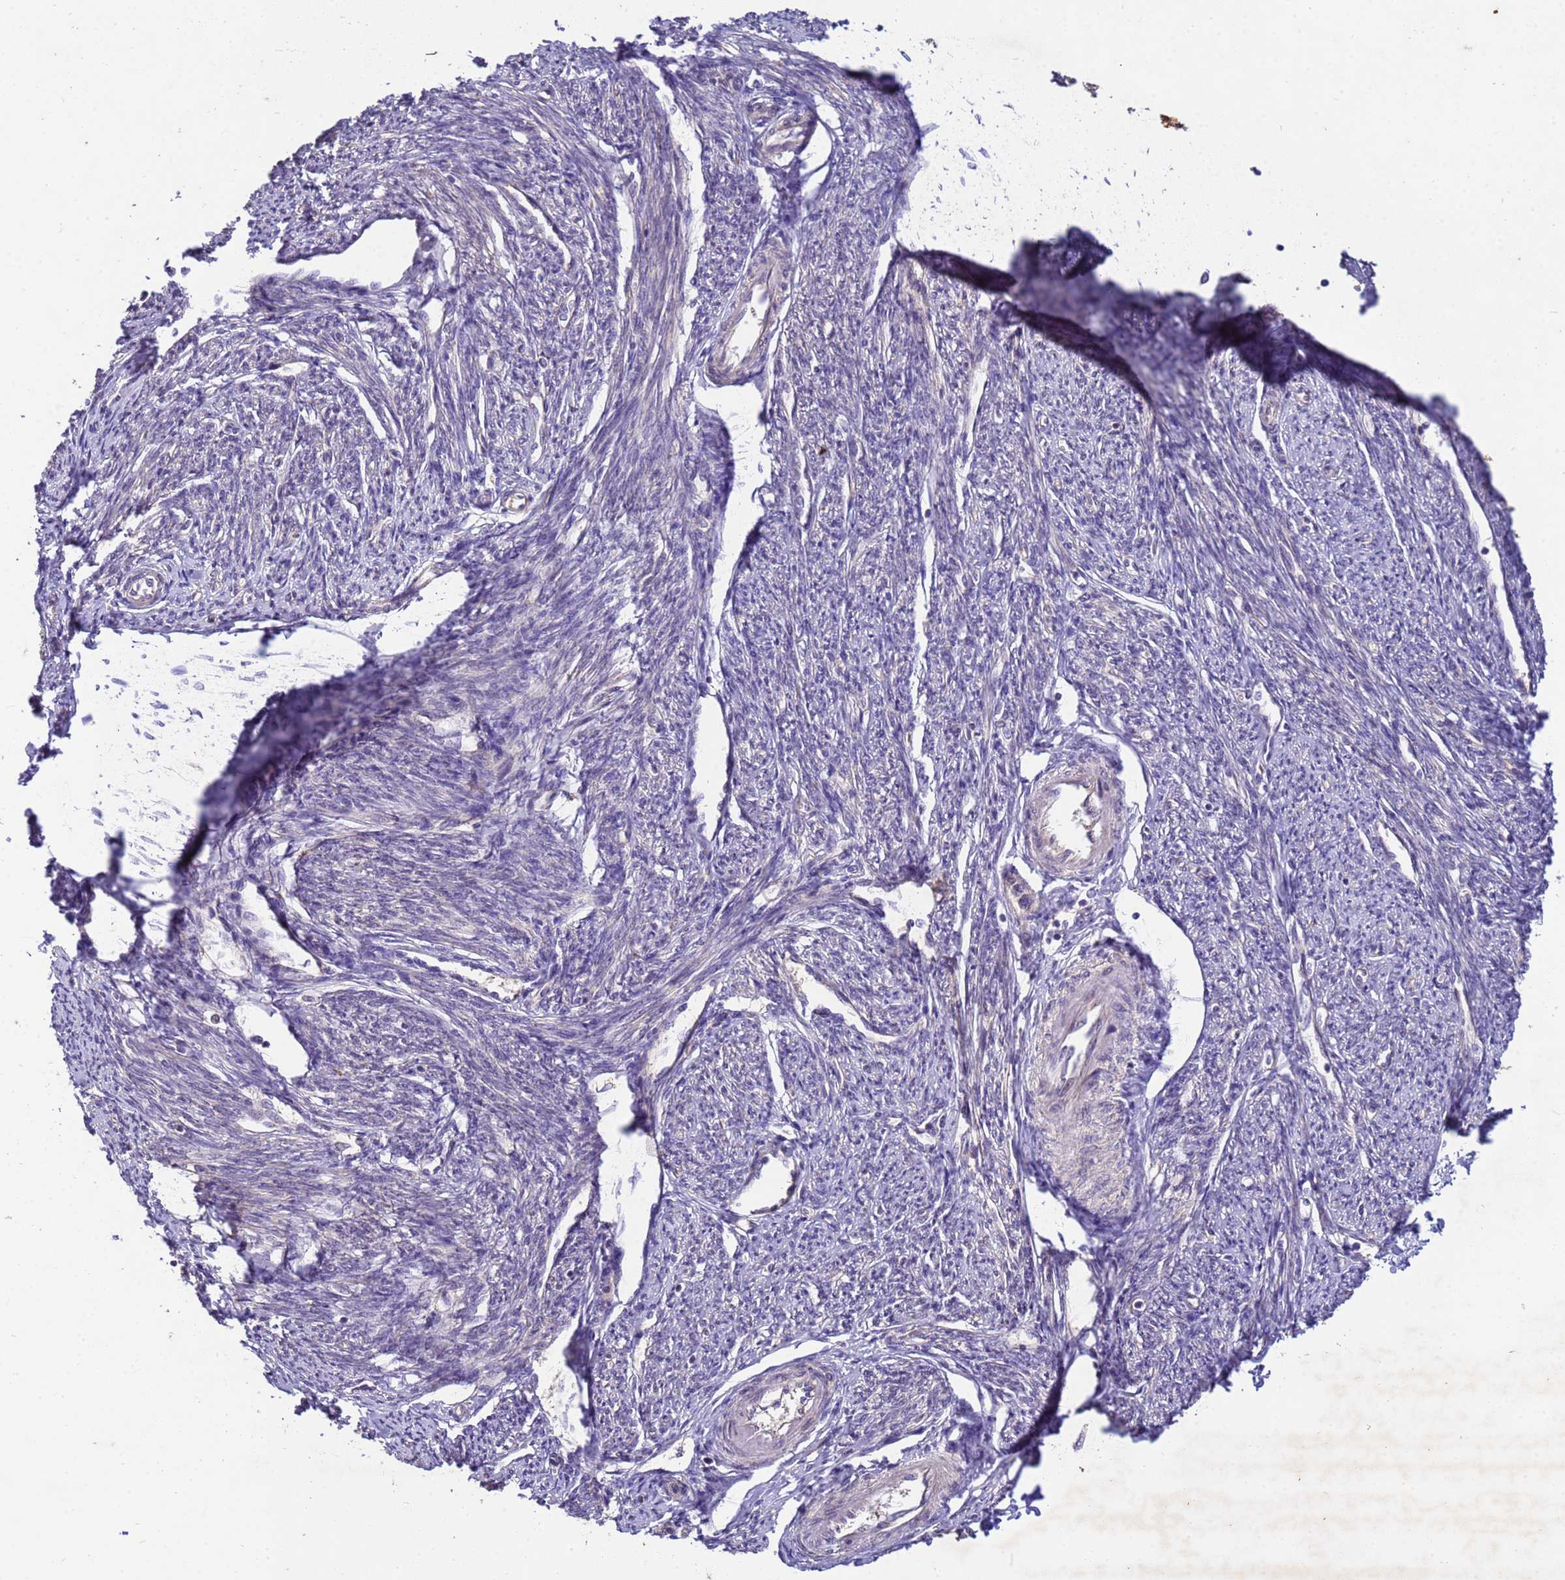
{"staining": {"intensity": "moderate", "quantity": "25%-75%", "location": "cytoplasmic/membranous"}, "tissue": "smooth muscle", "cell_type": "Smooth muscle cells", "image_type": "normal", "snomed": [{"axis": "morphology", "description": "Normal tissue, NOS"}, {"axis": "topography", "description": "Smooth muscle"}, {"axis": "topography", "description": "Uterus"}], "caption": "Smooth muscle stained for a protein (brown) exhibits moderate cytoplasmic/membranous positive expression in about 25%-75% of smooth muscle cells.", "gene": "PPP2CA", "patient": {"sex": "female", "age": 59}}